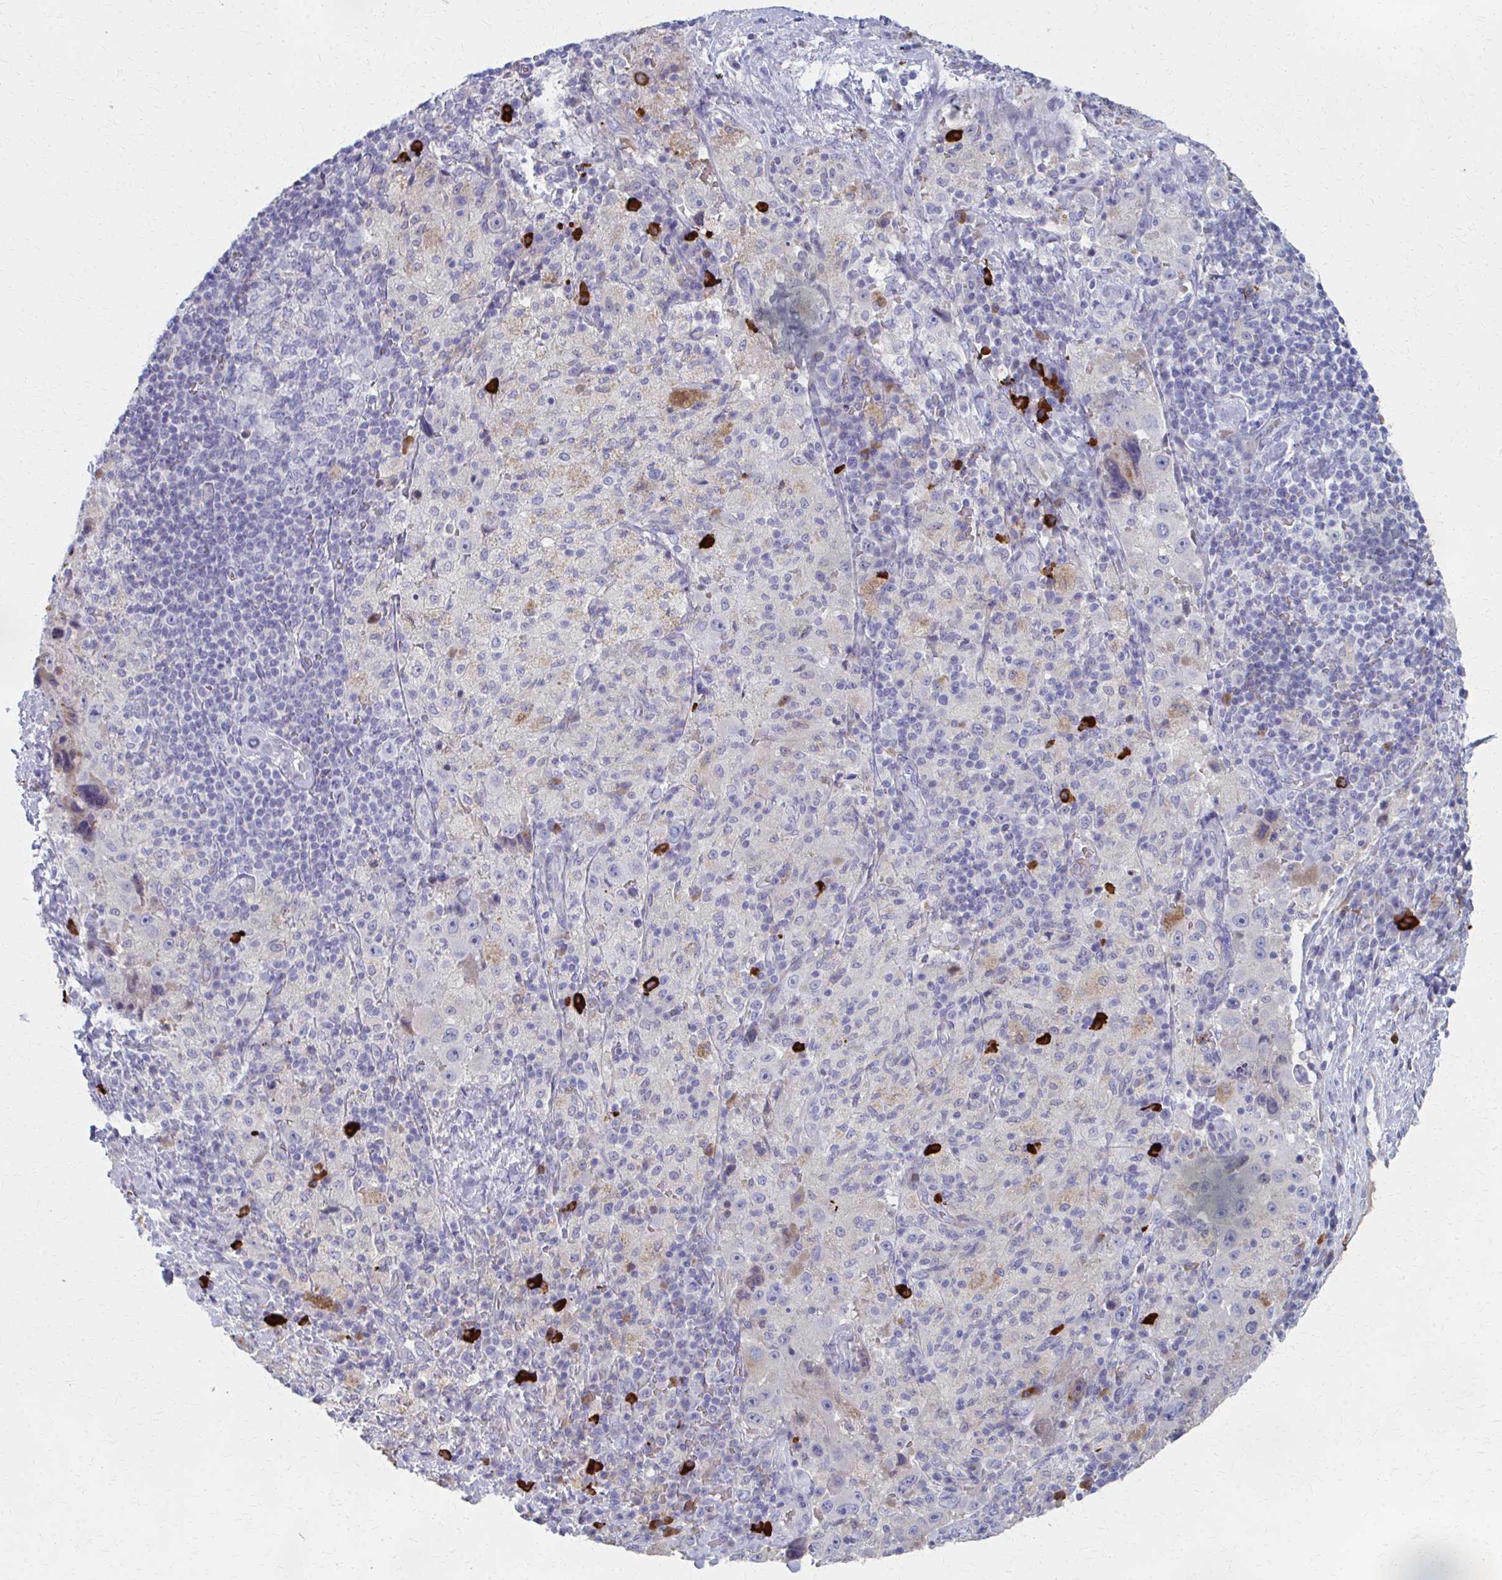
{"staining": {"intensity": "moderate", "quantity": "<25%", "location": "cytoplasmic/membranous"}, "tissue": "melanoma", "cell_type": "Tumor cells", "image_type": "cancer", "snomed": [{"axis": "morphology", "description": "Malignant melanoma, Metastatic site"}, {"axis": "topography", "description": "Lymph node"}], "caption": "This image displays malignant melanoma (metastatic site) stained with immunohistochemistry to label a protein in brown. The cytoplasmic/membranous of tumor cells show moderate positivity for the protein. Nuclei are counter-stained blue.", "gene": "MS4A2", "patient": {"sex": "male", "age": 62}}